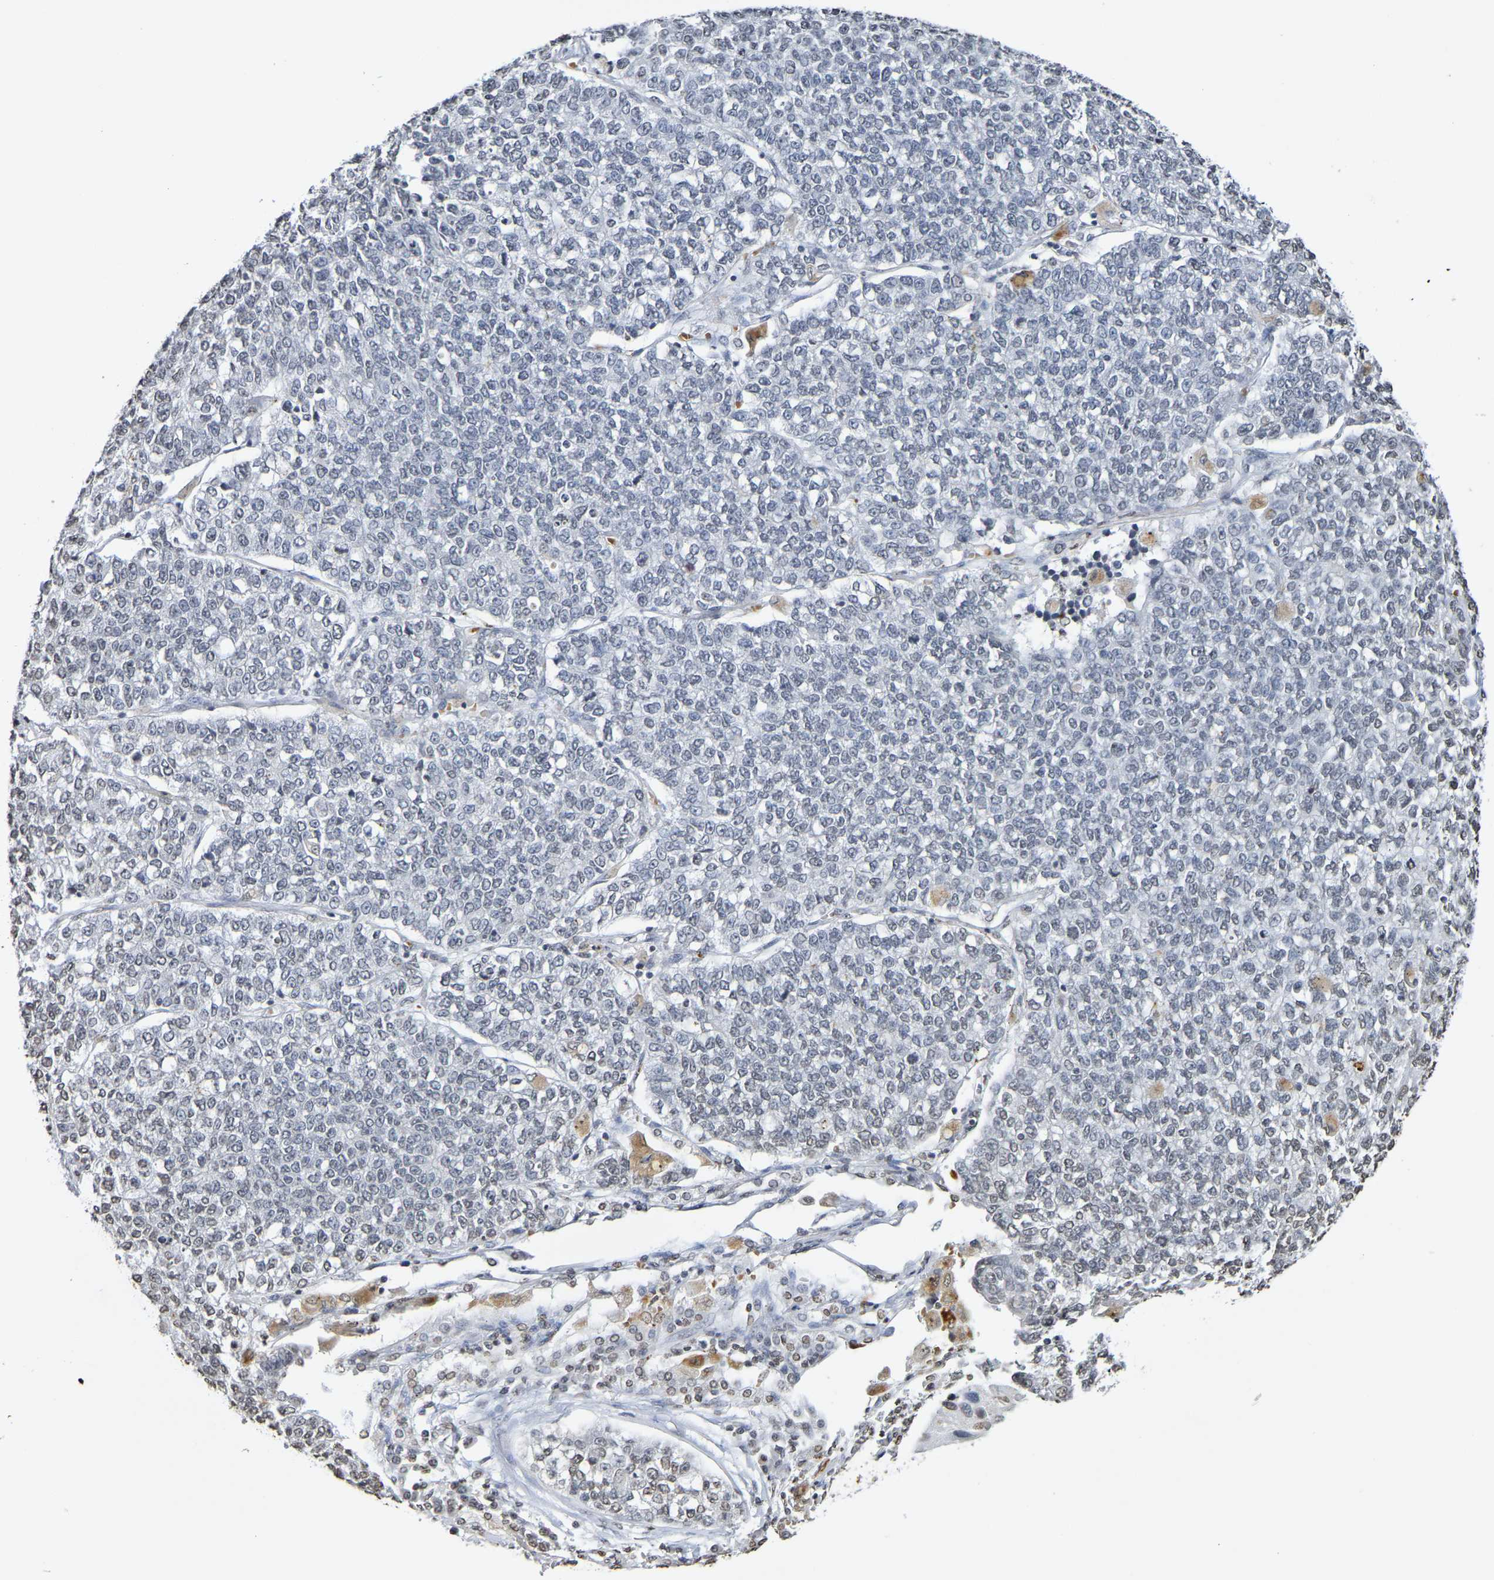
{"staining": {"intensity": "negative", "quantity": "none", "location": "none"}, "tissue": "lung cancer", "cell_type": "Tumor cells", "image_type": "cancer", "snomed": [{"axis": "morphology", "description": "Adenocarcinoma, NOS"}, {"axis": "topography", "description": "Lung"}], "caption": "The immunohistochemistry photomicrograph has no significant positivity in tumor cells of adenocarcinoma (lung) tissue.", "gene": "ATF4", "patient": {"sex": "male", "age": 49}}